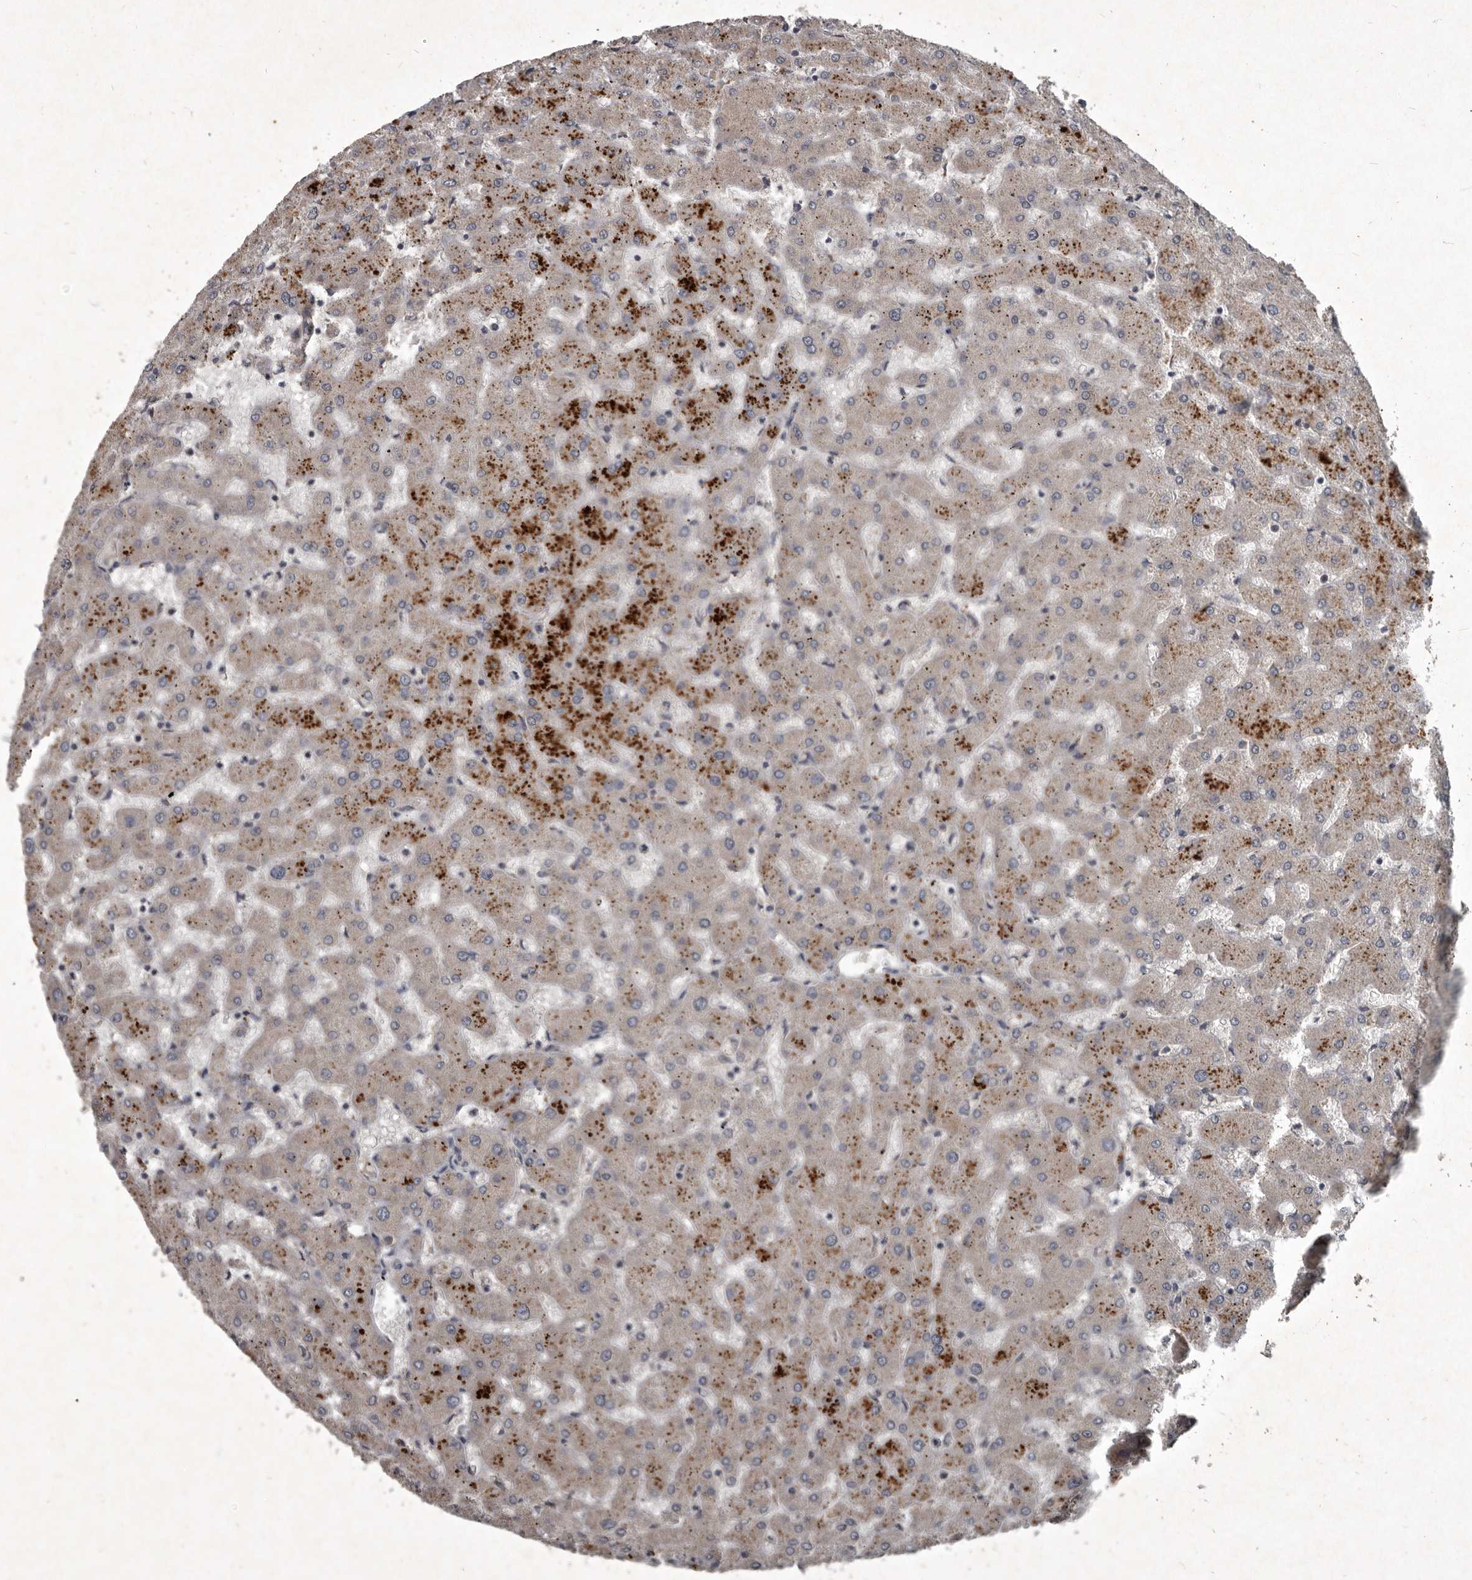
{"staining": {"intensity": "negative", "quantity": "none", "location": "none"}, "tissue": "liver", "cell_type": "Cholangiocytes", "image_type": "normal", "snomed": [{"axis": "morphology", "description": "Normal tissue, NOS"}, {"axis": "topography", "description": "Liver"}], "caption": "Protein analysis of unremarkable liver demonstrates no significant expression in cholangiocytes.", "gene": "MRPS15", "patient": {"sex": "female", "age": 63}}